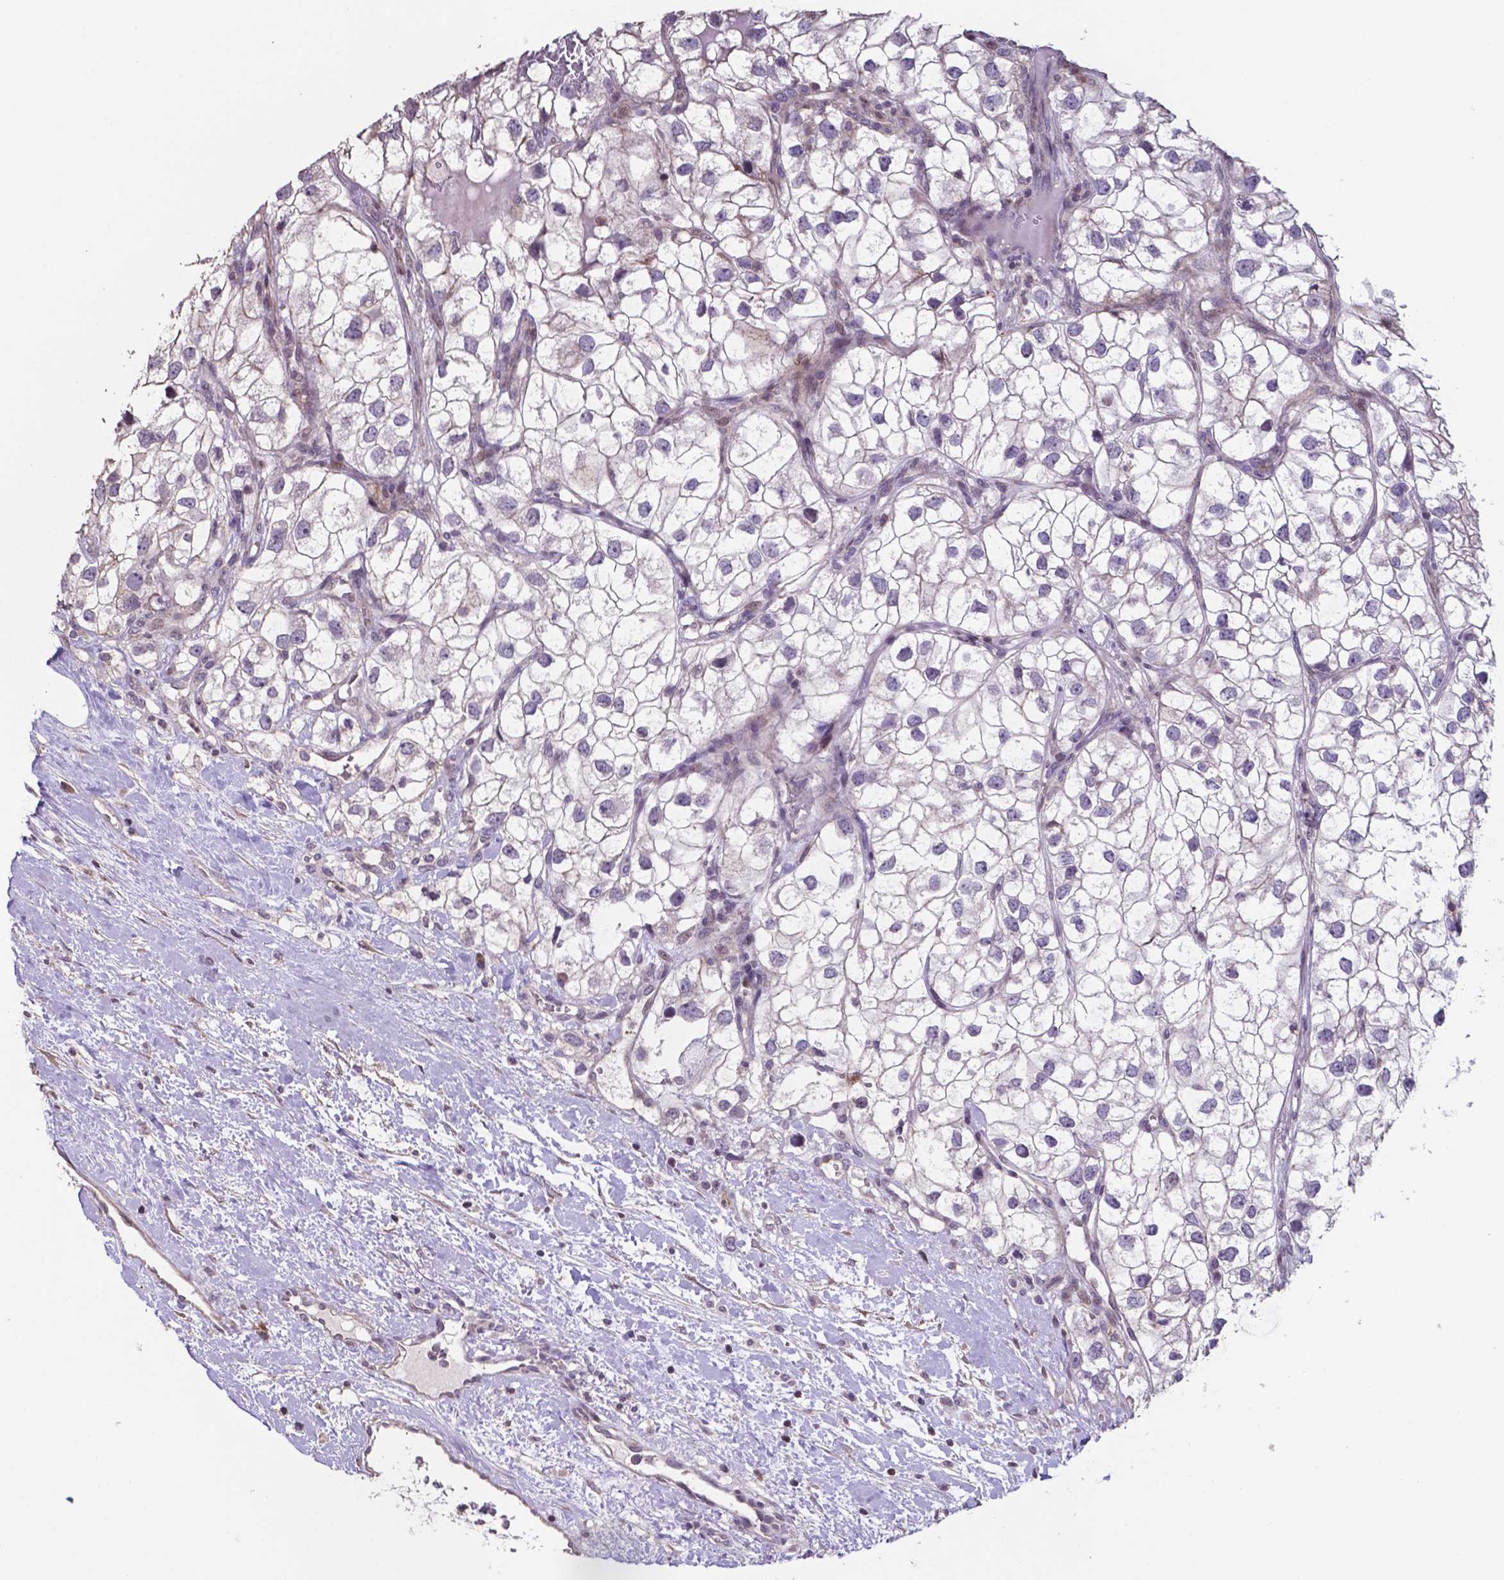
{"staining": {"intensity": "negative", "quantity": "none", "location": "none"}, "tissue": "renal cancer", "cell_type": "Tumor cells", "image_type": "cancer", "snomed": [{"axis": "morphology", "description": "Adenocarcinoma, NOS"}, {"axis": "topography", "description": "Kidney"}], "caption": "Immunohistochemical staining of renal adenocarcinoma exhibits no significant positivity in tumor cells. (DAB (3,3'-diaminobenzidine) IHC, high magnification).", "gene": "MLC1", "patient": {"sex": "male", "age": 59}}